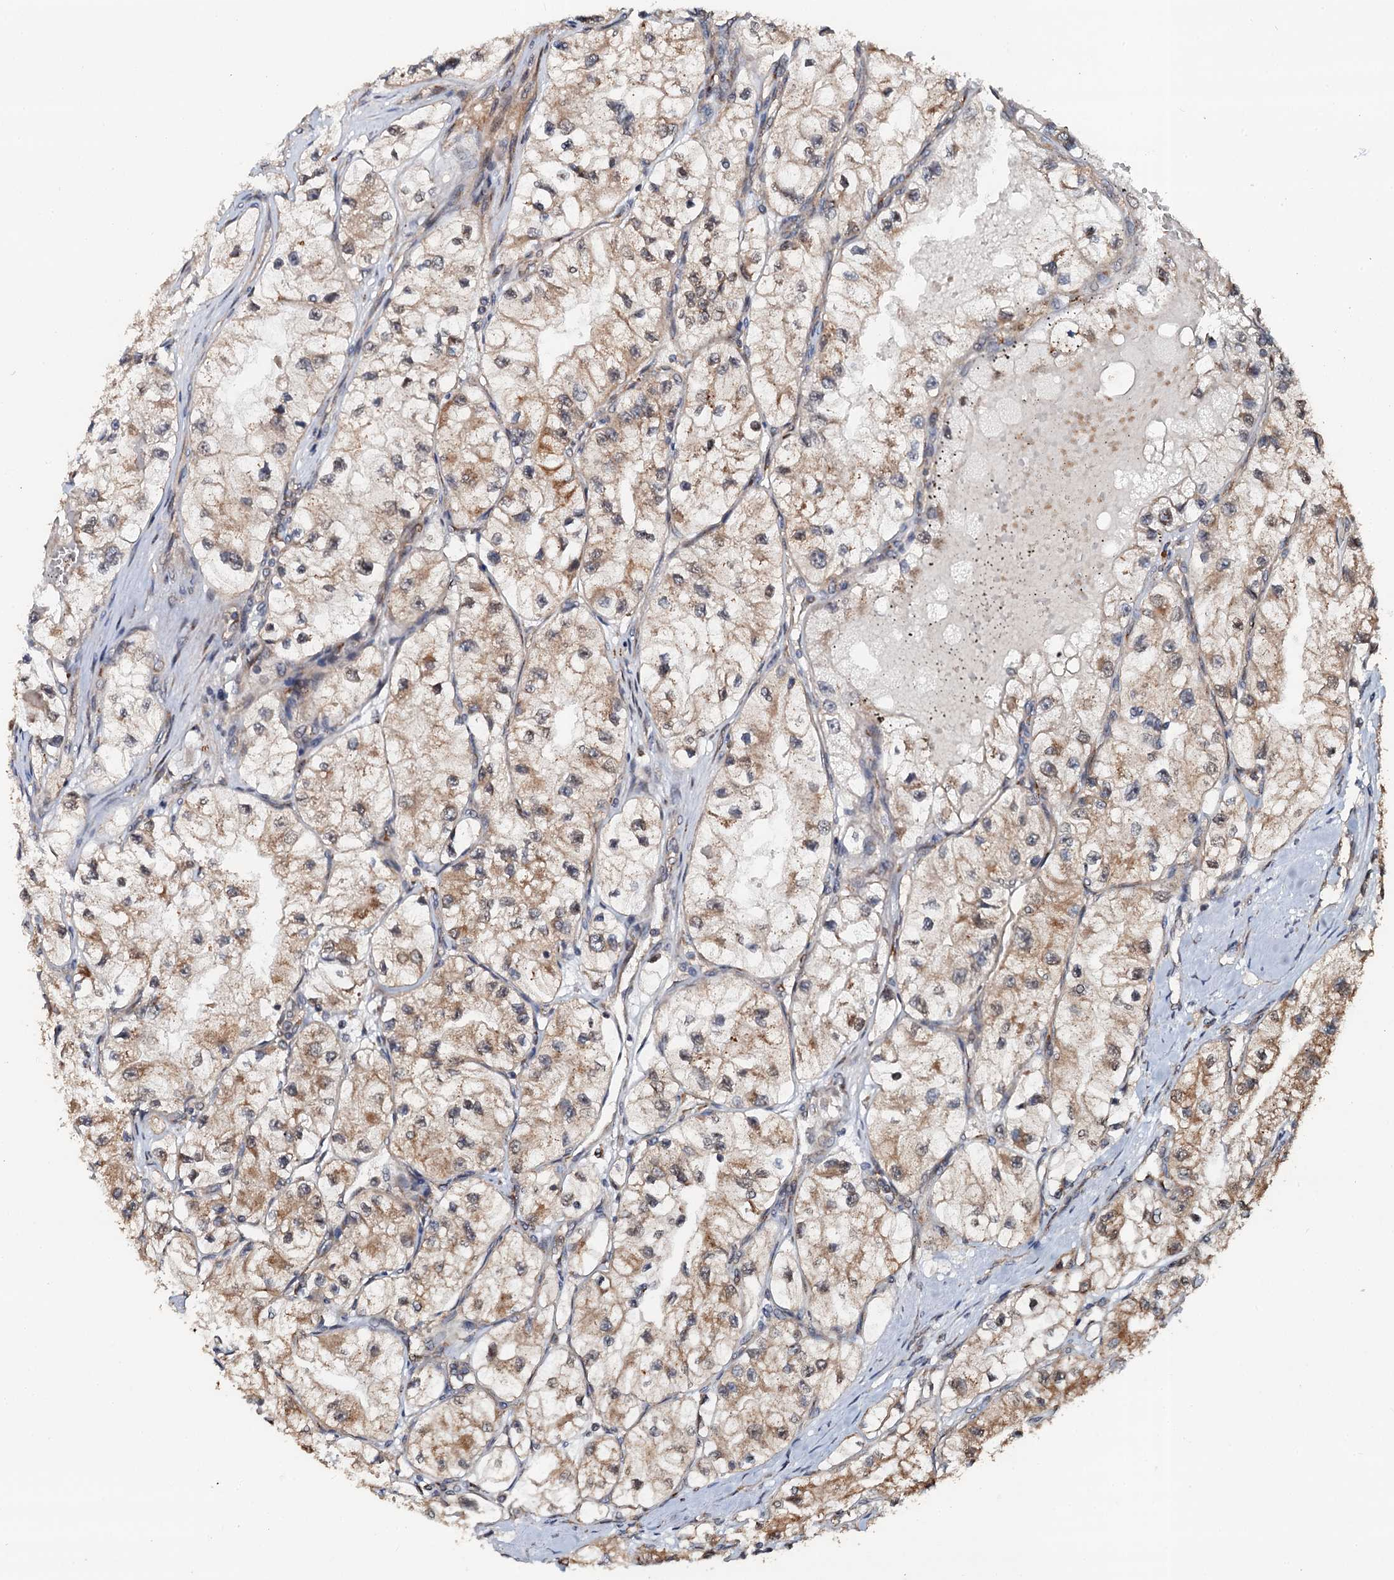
{"staining": {"intensity": "moderate", "quantity": "25%-75%", "location": "cytoplasmic/membranous"}, "tissue": "renal cancer", "cell_type": "Tumor cells", "image_type": "cancer", "snomed": [{"axis": "morphology", "description": "Adenocarcinoma, NOS"}, {"axis": "topography", "description": "Kidney"}], "caption": "Human renal cancer stained with a brown dye exhibits moderate cytoplasmic/membranous positive expression in approximately 25%-75% of tumor cells.", "gene": "GLCE", "patient": {"sex": "female", "age": 57}}